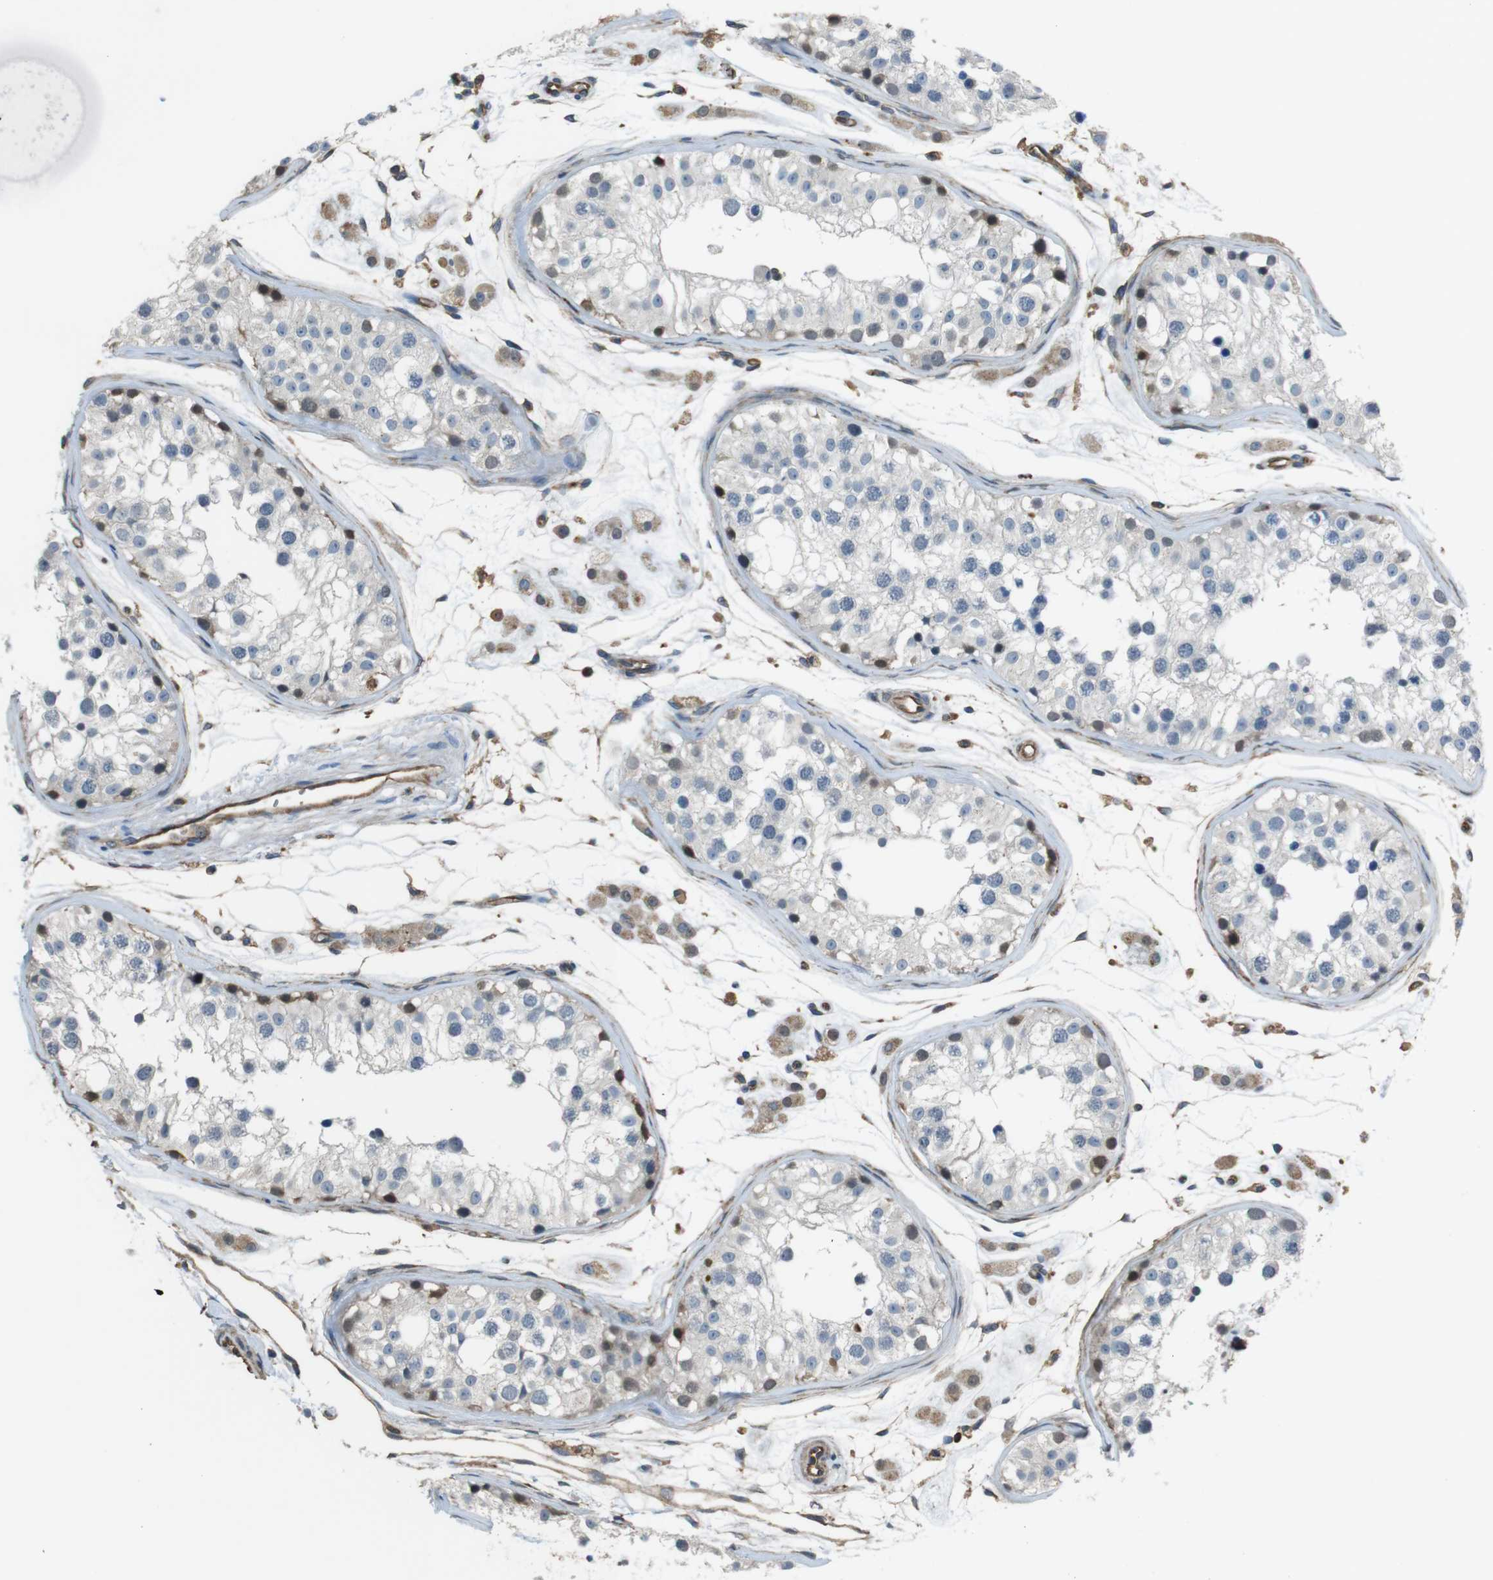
{"staining": {"intensity": "weak", "quantity": "<25%", "location": "cytoplasmic/membranous,nuclear"}, "tissue": "testis", "cell_type": "Cells in seminiferous ducts", "image_type": "normal", "snomed": [{"axis": "morphology", "description": "Normal tissue, NOS"}, {"axis": "morphology", "description": "Adenocarcinoma, metastatic, NOS"}, {"axis": "topography", "description": "Testis"}], "caption": "DAB (3,3'-diaminobenzidine) immunohistochemical staining of unremarkable testis exhibits no significant staining in cells in seminiferous ducts. (Stains: DAB immunohistochemistry with hematoxylin counter stain, Microscopy: brightfield microscopy at high magnification).", "gene": "FCAR", "patient": {"sex": "male", "age": 26}}